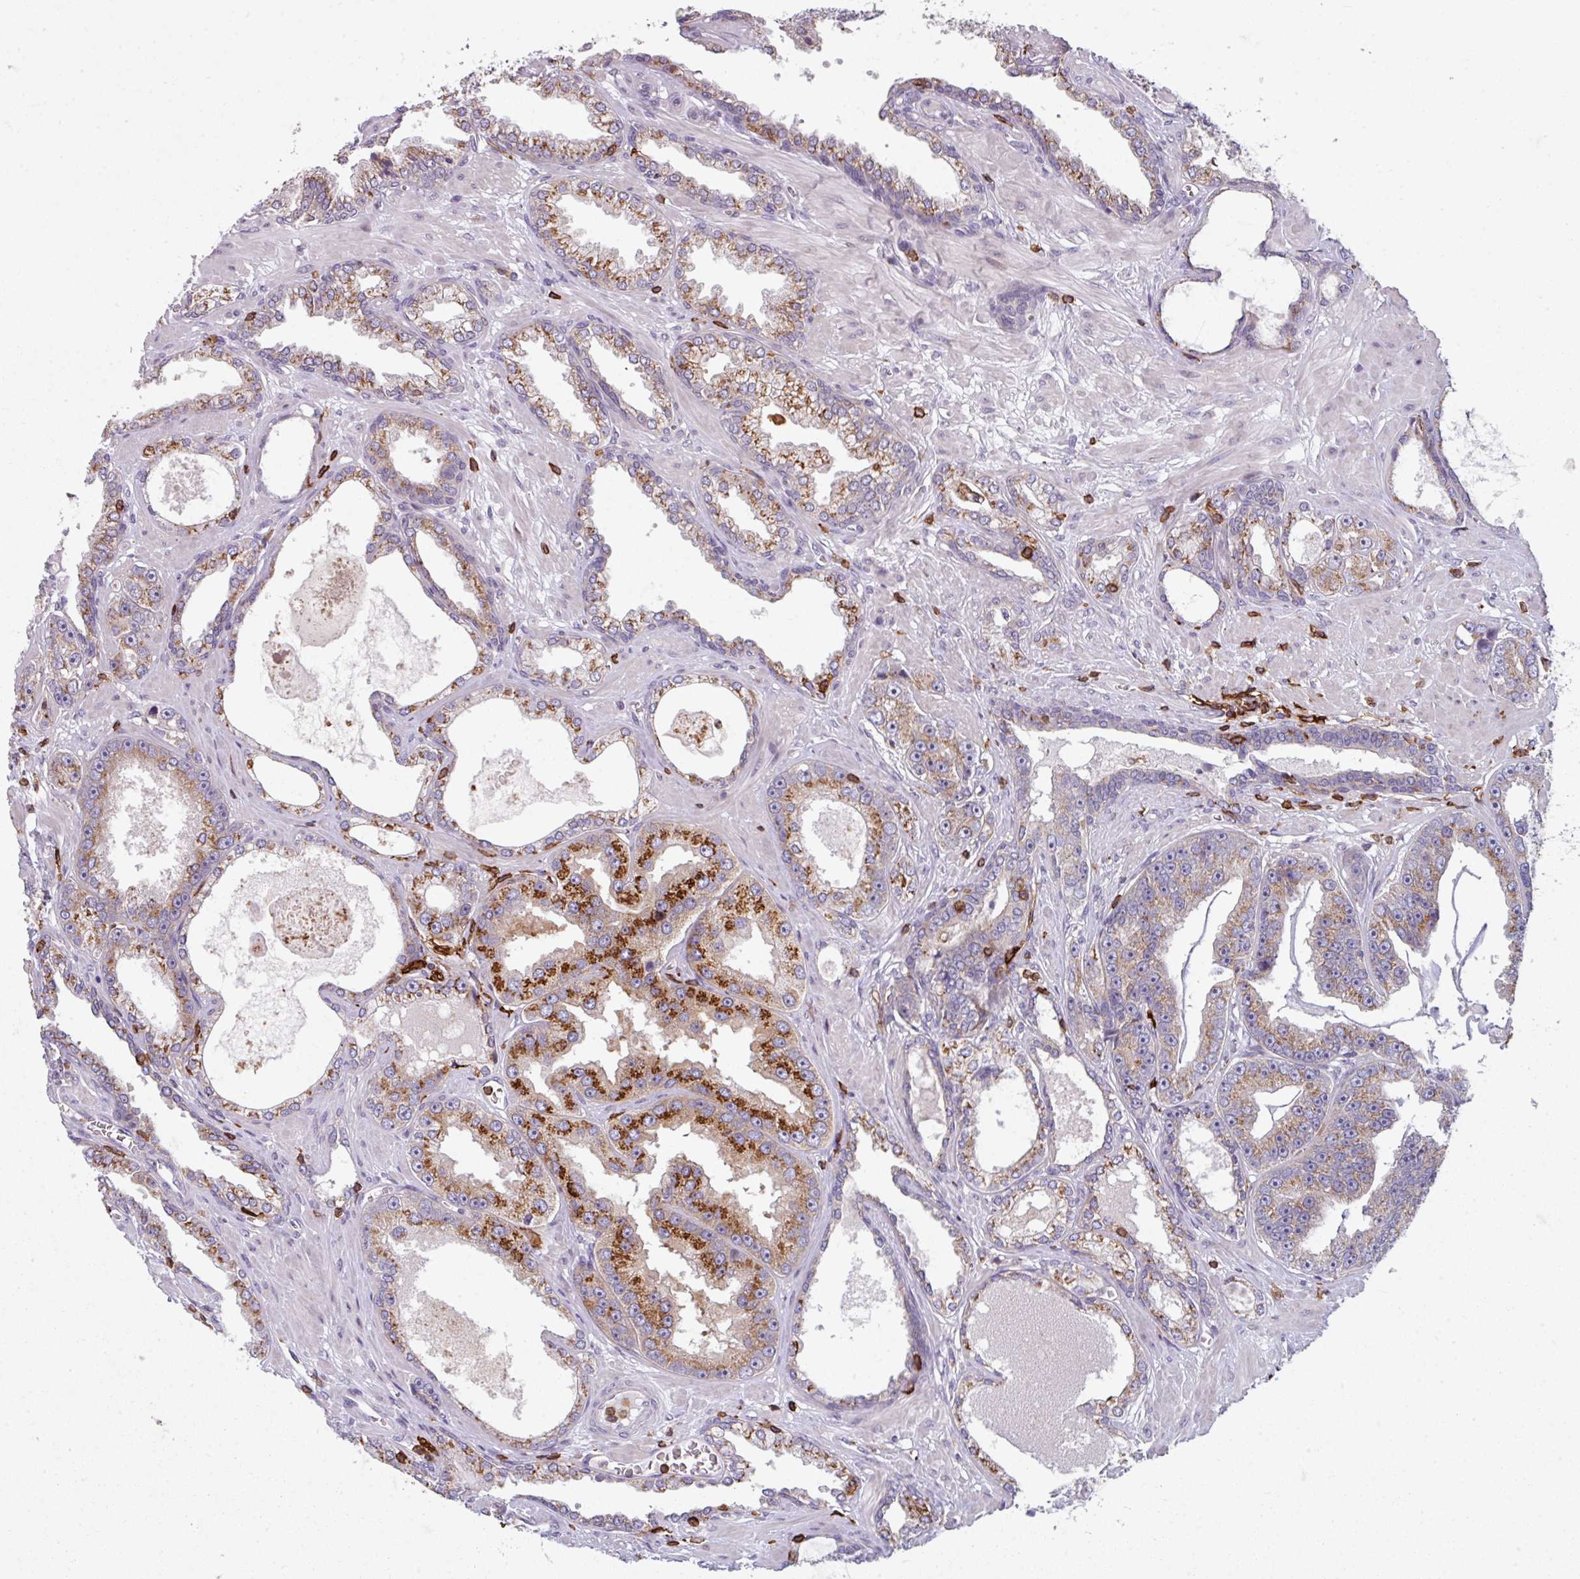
{"staining": {"intensity": "moderate", "quantity": "25%-75%", "location": "cytoplasmic/membranous"}, "tissue": "prostate cancer", "cell_type": "Tumor cells", "image_type": "cancer", "snomed": [{"axis": "morphology", "description": "Adenocarcinoma, High grade"}, {"axis": "topography", "description": "Prostate"}], "caption": "About 25%-75% of tumor cells in prostate high-grade adenocarcinoma reveal moderate cytoplasmic/membranous protein expression as visualized by brown immunohistochemical staining.", "gene": "NEDD9", "patient": {"sex": "male", "age": 71}}